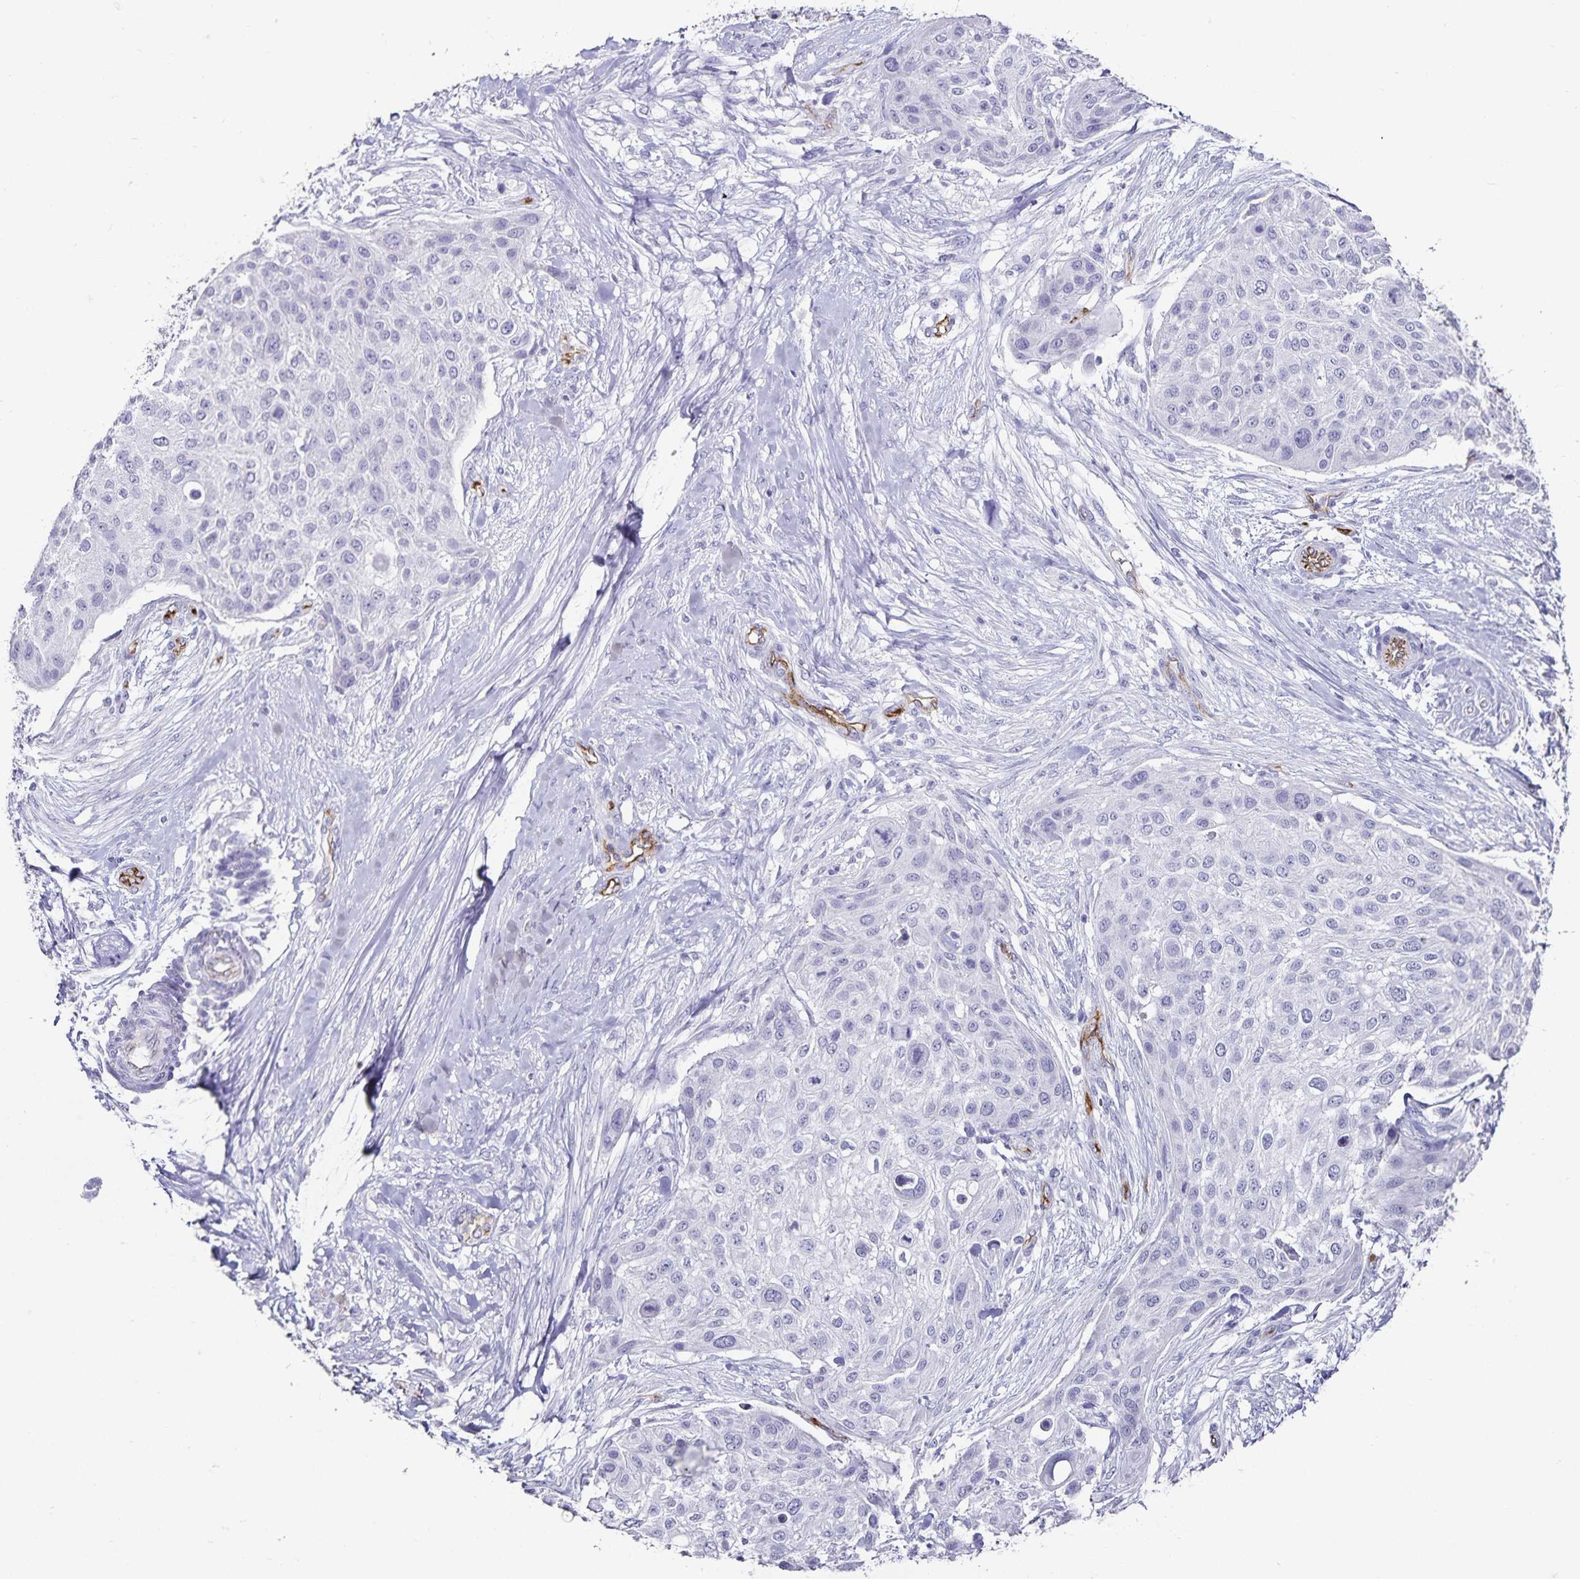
{"staining": {"intensity": "negative", "quantity": "none", "location": "none"}, "tissue": "skin cancer", "cell_type": "Tumor cells", "image_type": "cancer", "snomed": [{"axis": "morphology", "description": "Squamous cell carcinoma, NOS"}, {"axis": "topography", "description": "Skin"}], "caption": "IHC image of neoplastic tissue: human skin cancer stained with DAB (3,3'-diaminobenzidine) exhibits no significant protein positivity in tumor cells.", "gene": "PODXL", "patient": {"sex": "female", "age": 87}}